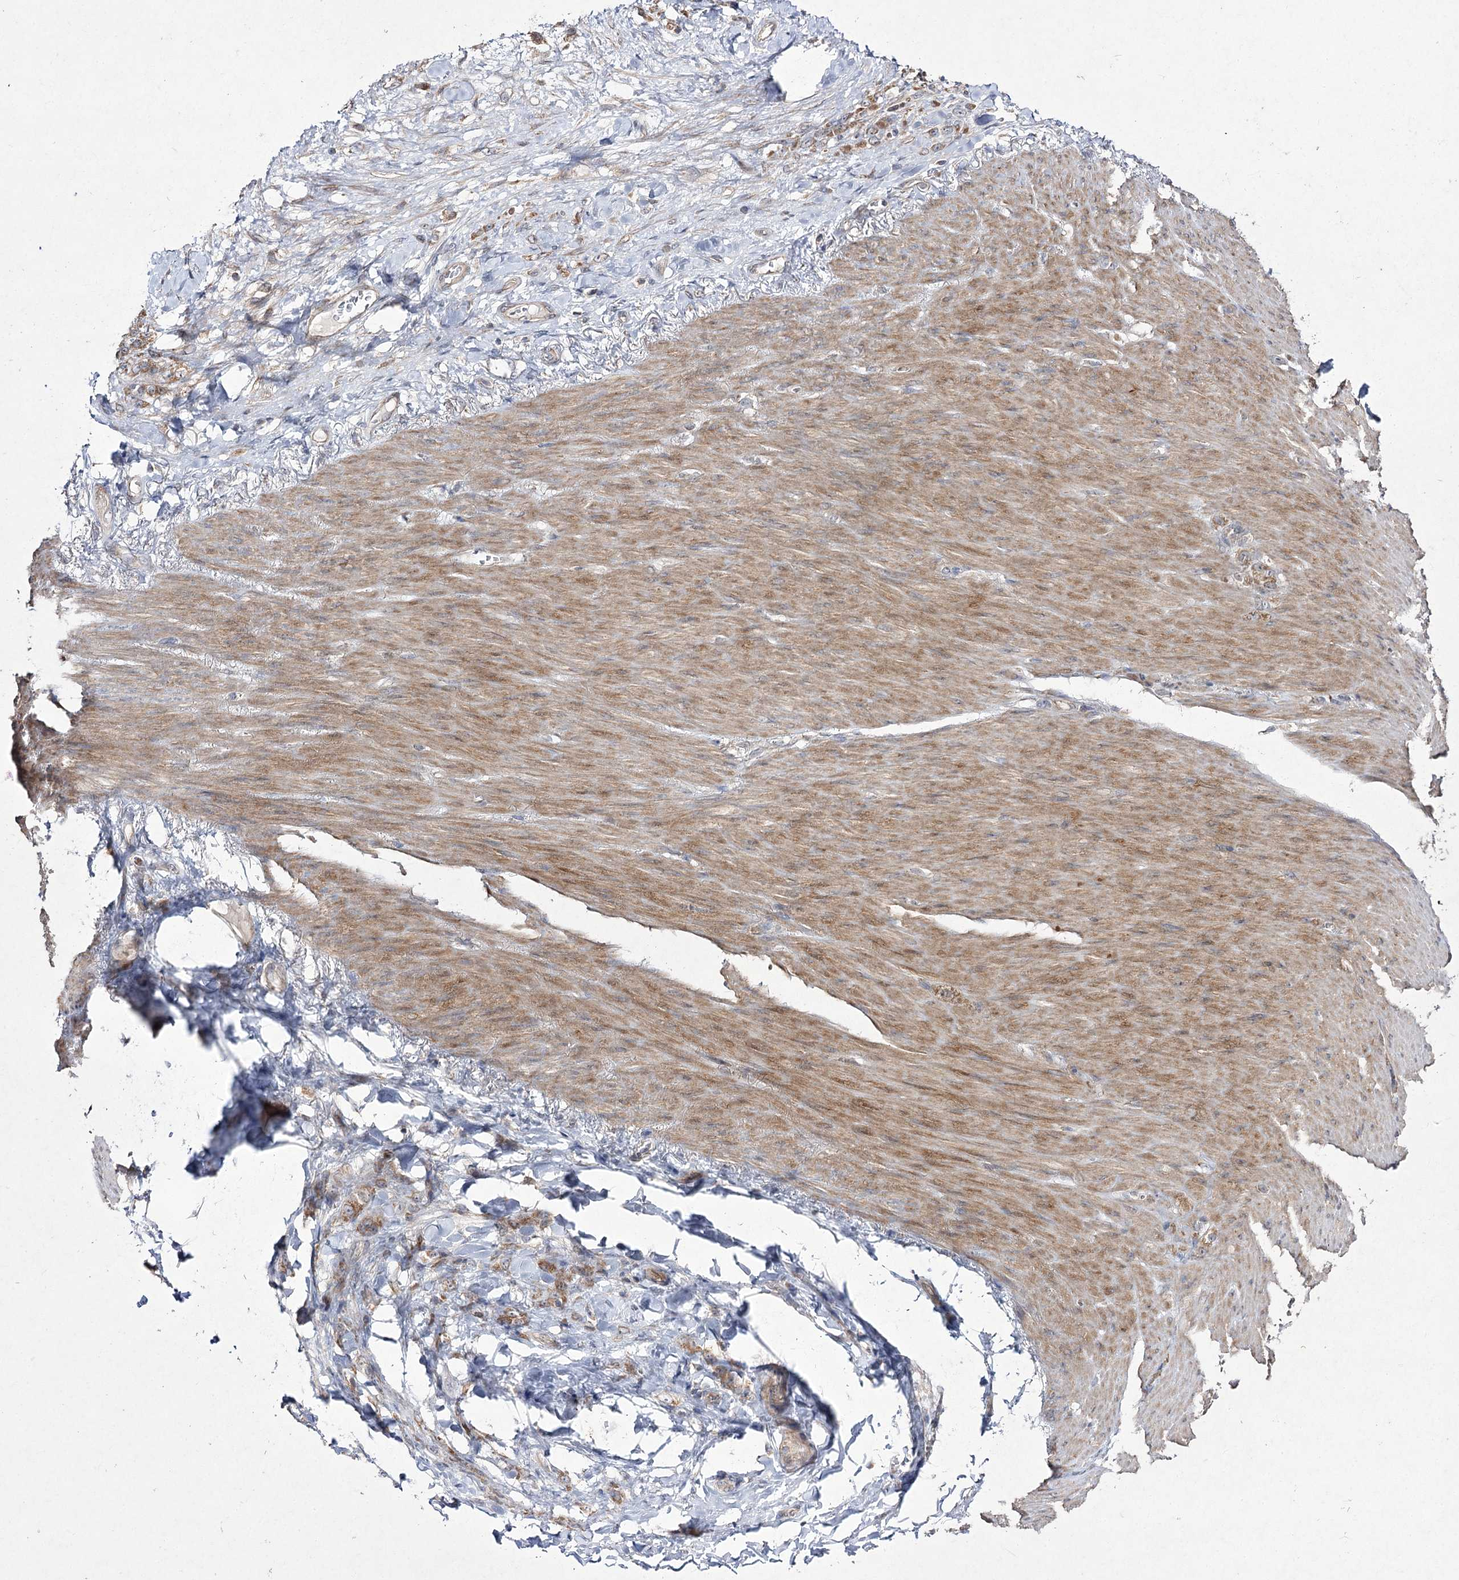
{"staining": {"intensity": "moderate", "quantity": ">75%", "location": "cytoplasmic/membranous"}, "tissue": "stomach cancer", "cell_type": "Tumor cells", "image_type": "cancer", "snomed": [{"axis": "morphology", "description": "Normal tissue, NOS"}, {"axis": "morphology", "description": "Adenocarcinoma, NOS"}, {"axis": "topography", "description": "Stomach"}], "caption": "Brown immunohistochemical staining in adenocarcinoma (stomach) demonstrates moderate cytoplasmic/membranous positivity in approximately >75% of tumor cells. (brown staining indicates protein expression, while blue staining denotes nuclei).", "gene": "FANCL", "patient": {"sex": "male", "age": 82}}